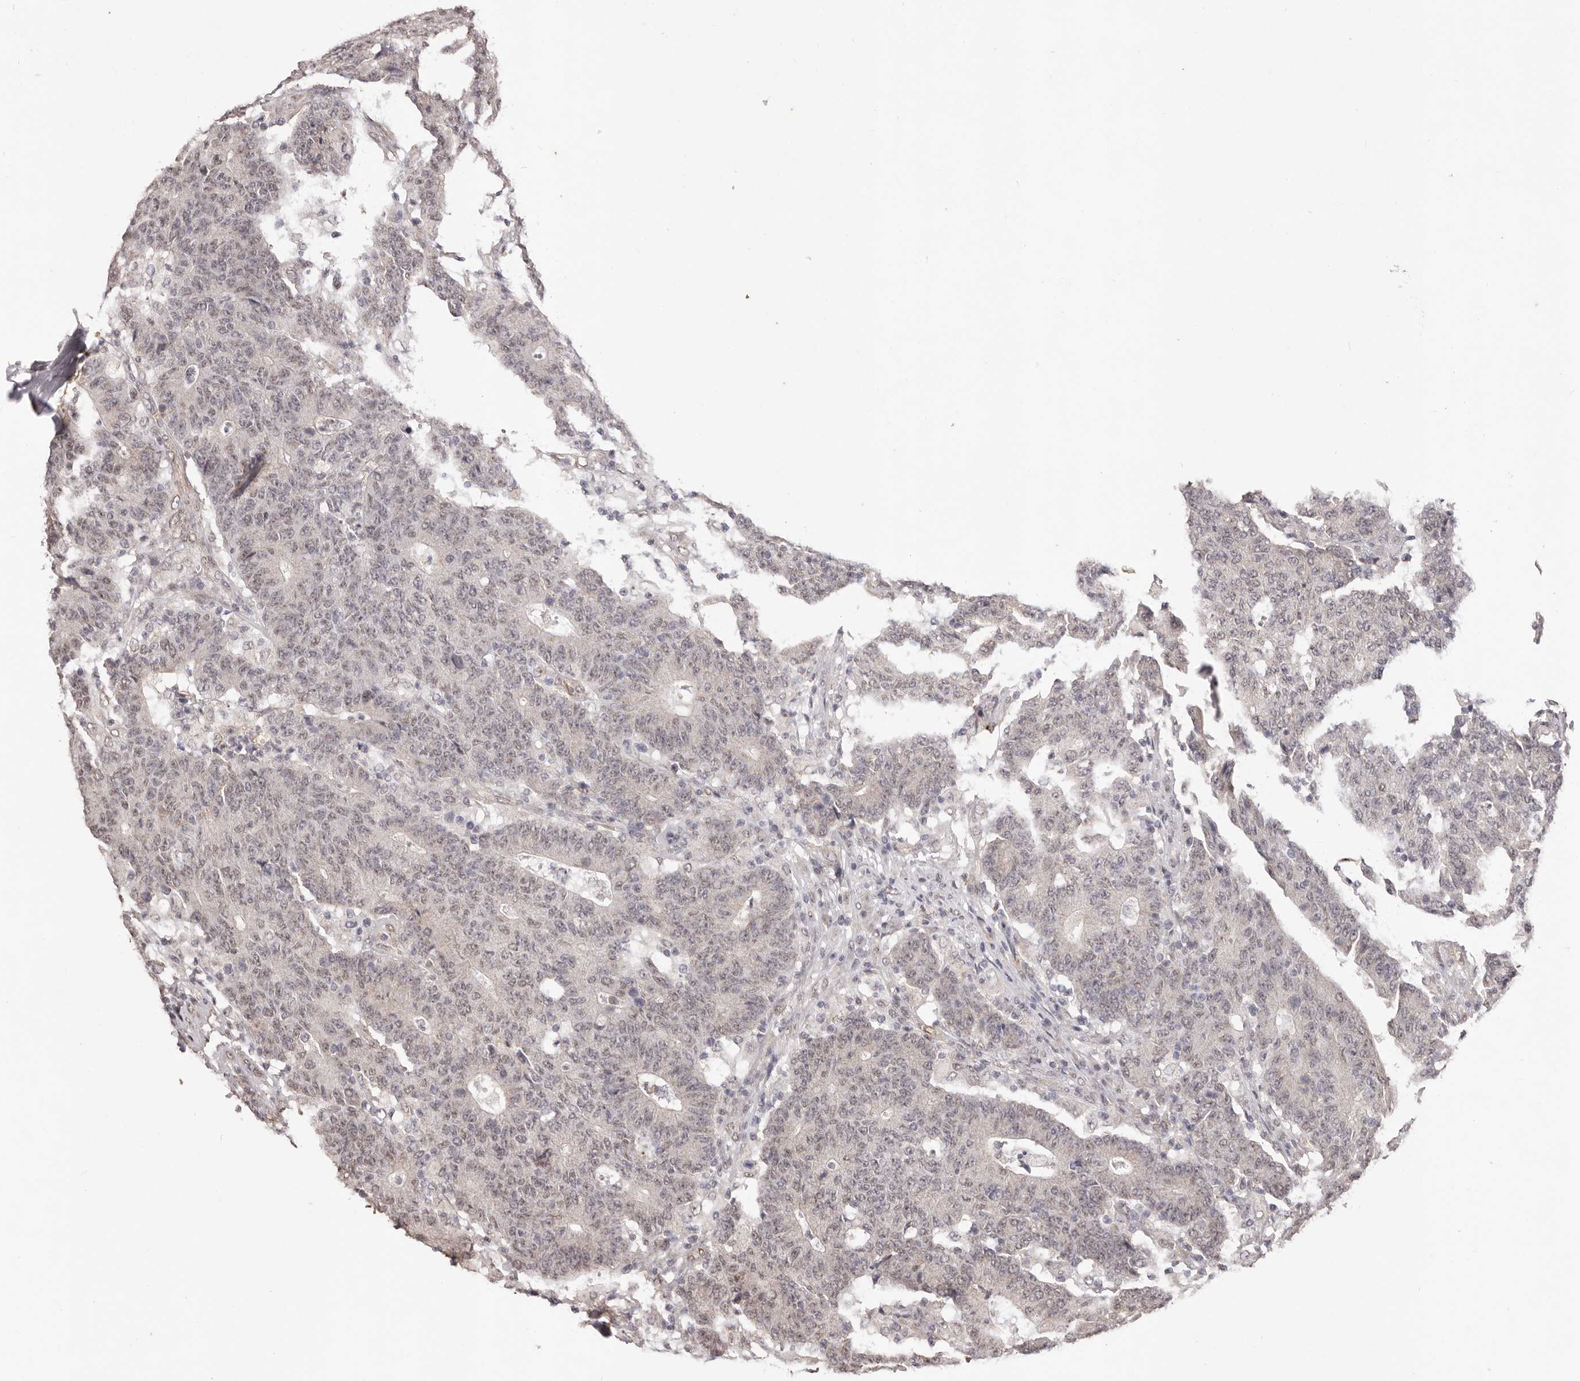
{"staining": {"intensity": "weak", "quantity": "25%-75%", "location": "nuclear"}, "tissue": "colorectal cancer", "cell_type": "Tumor cells", "image_type": "cancer", "snomed": [{"axis": "morphology", "description": "Normal tissue, NOS"}, {"axis": "morphology", "description": "Adenocarcinoma, NOS"}, {"axis": "topography", "description": "Colon"}], "caption": "Immunohistochemical staining of colorectal cancer (adenocarcinoma) reveals low levels of weak nuclear protein staining in about 25%-75% of tumor cells.", "gene": "RPS6KA5", "patient": {"sex": "female", "age": 75}}